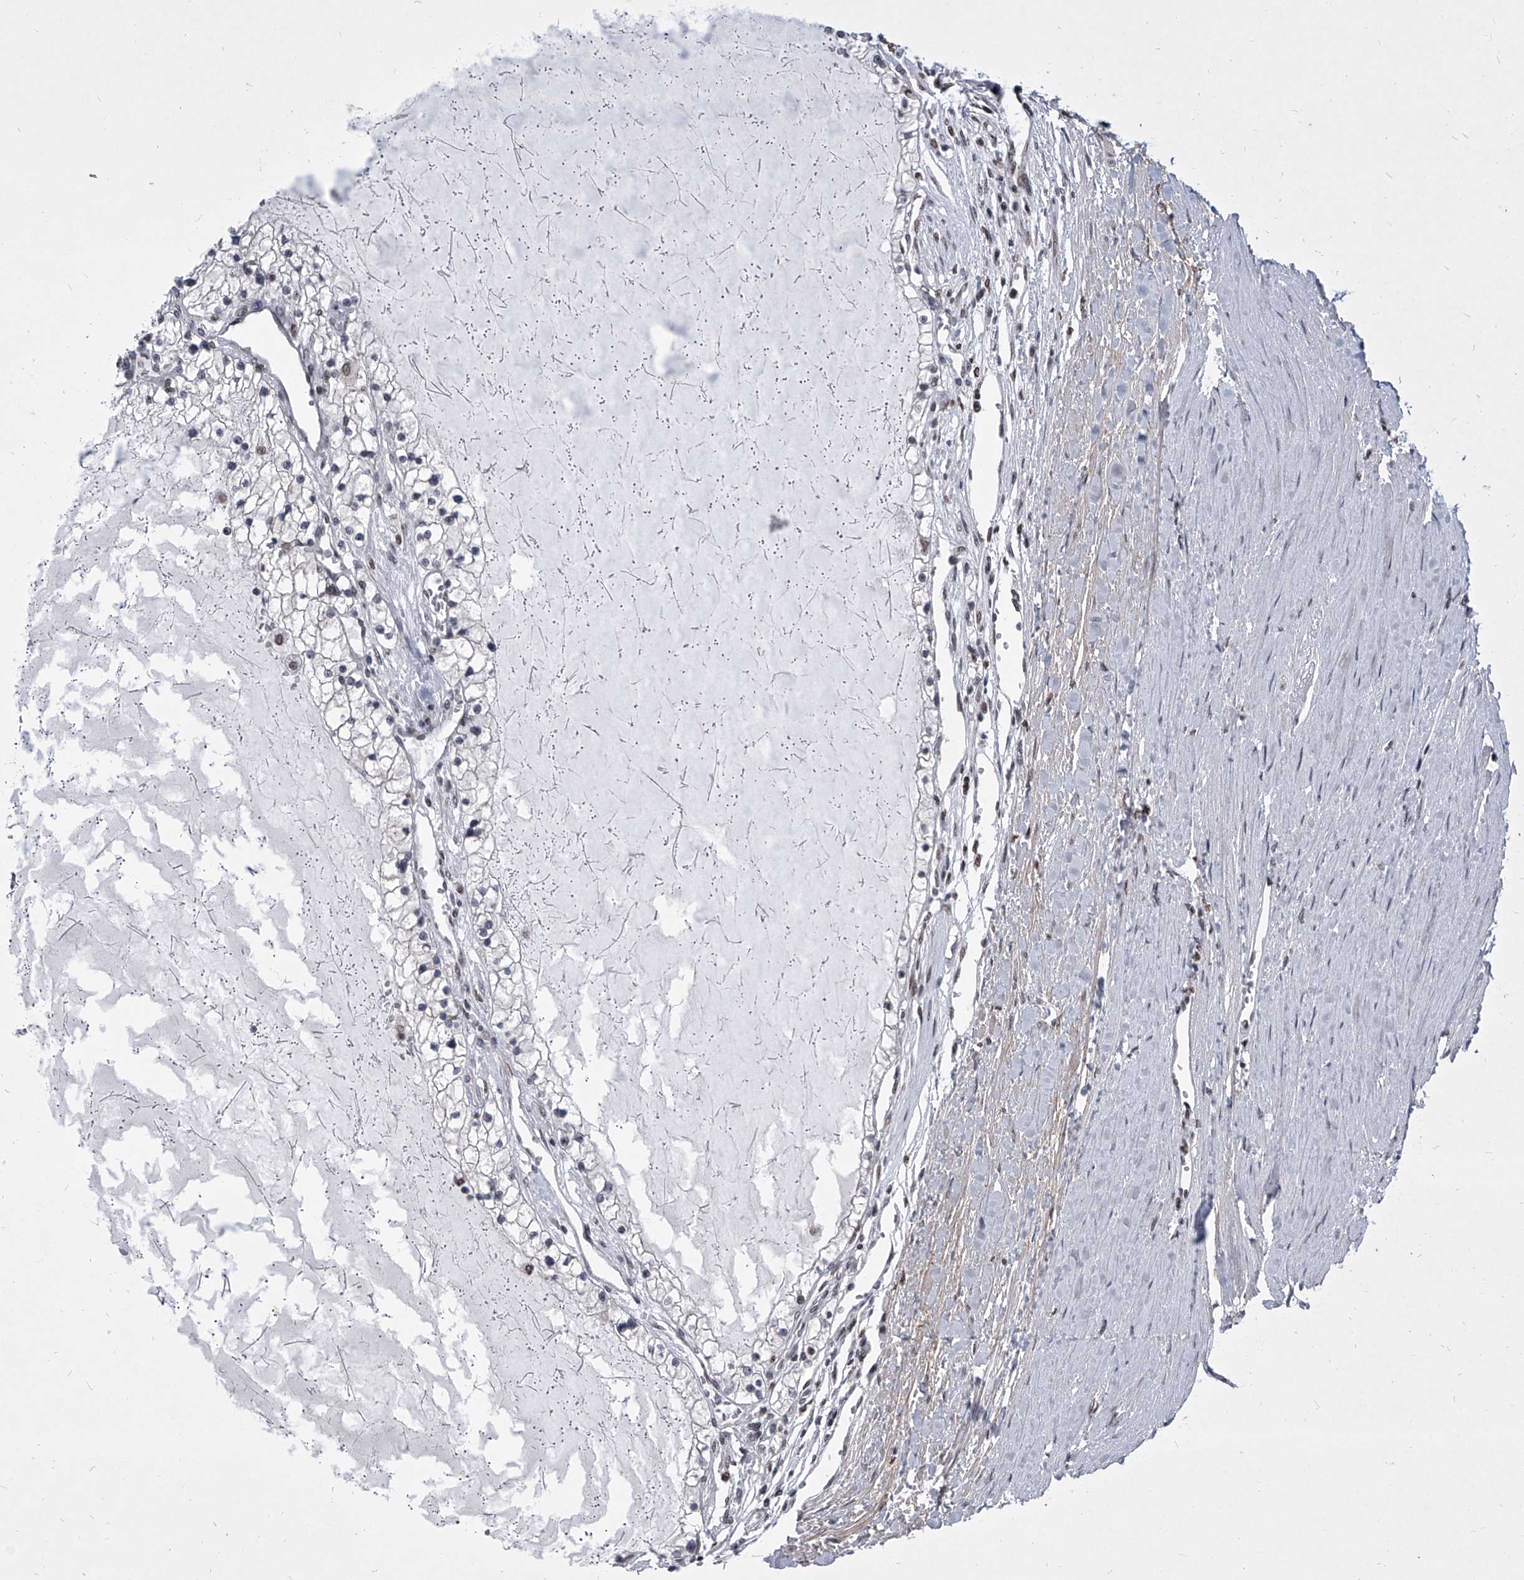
{"staining": {"intensity": "negative", "quantity": "none", "location": "none"}, "tissue": "renal cancer", "cell_type": "Tumor cells", "image_type": "cancer", "snomed": [{"axis": "morphology", "description": "Normal tissue, NOS"}, {"axis": "morphology", "description": "Adenocarcinoma, NOS"}, {"axis": "topography", "description": "Kidney"}], "caption": "Immunohistochemical staining of adenocarcinoma (renal) shows no significant expression in tumor cells.", "gene": "PPIL4", "patient": {"sex": "male", "age": 68}}